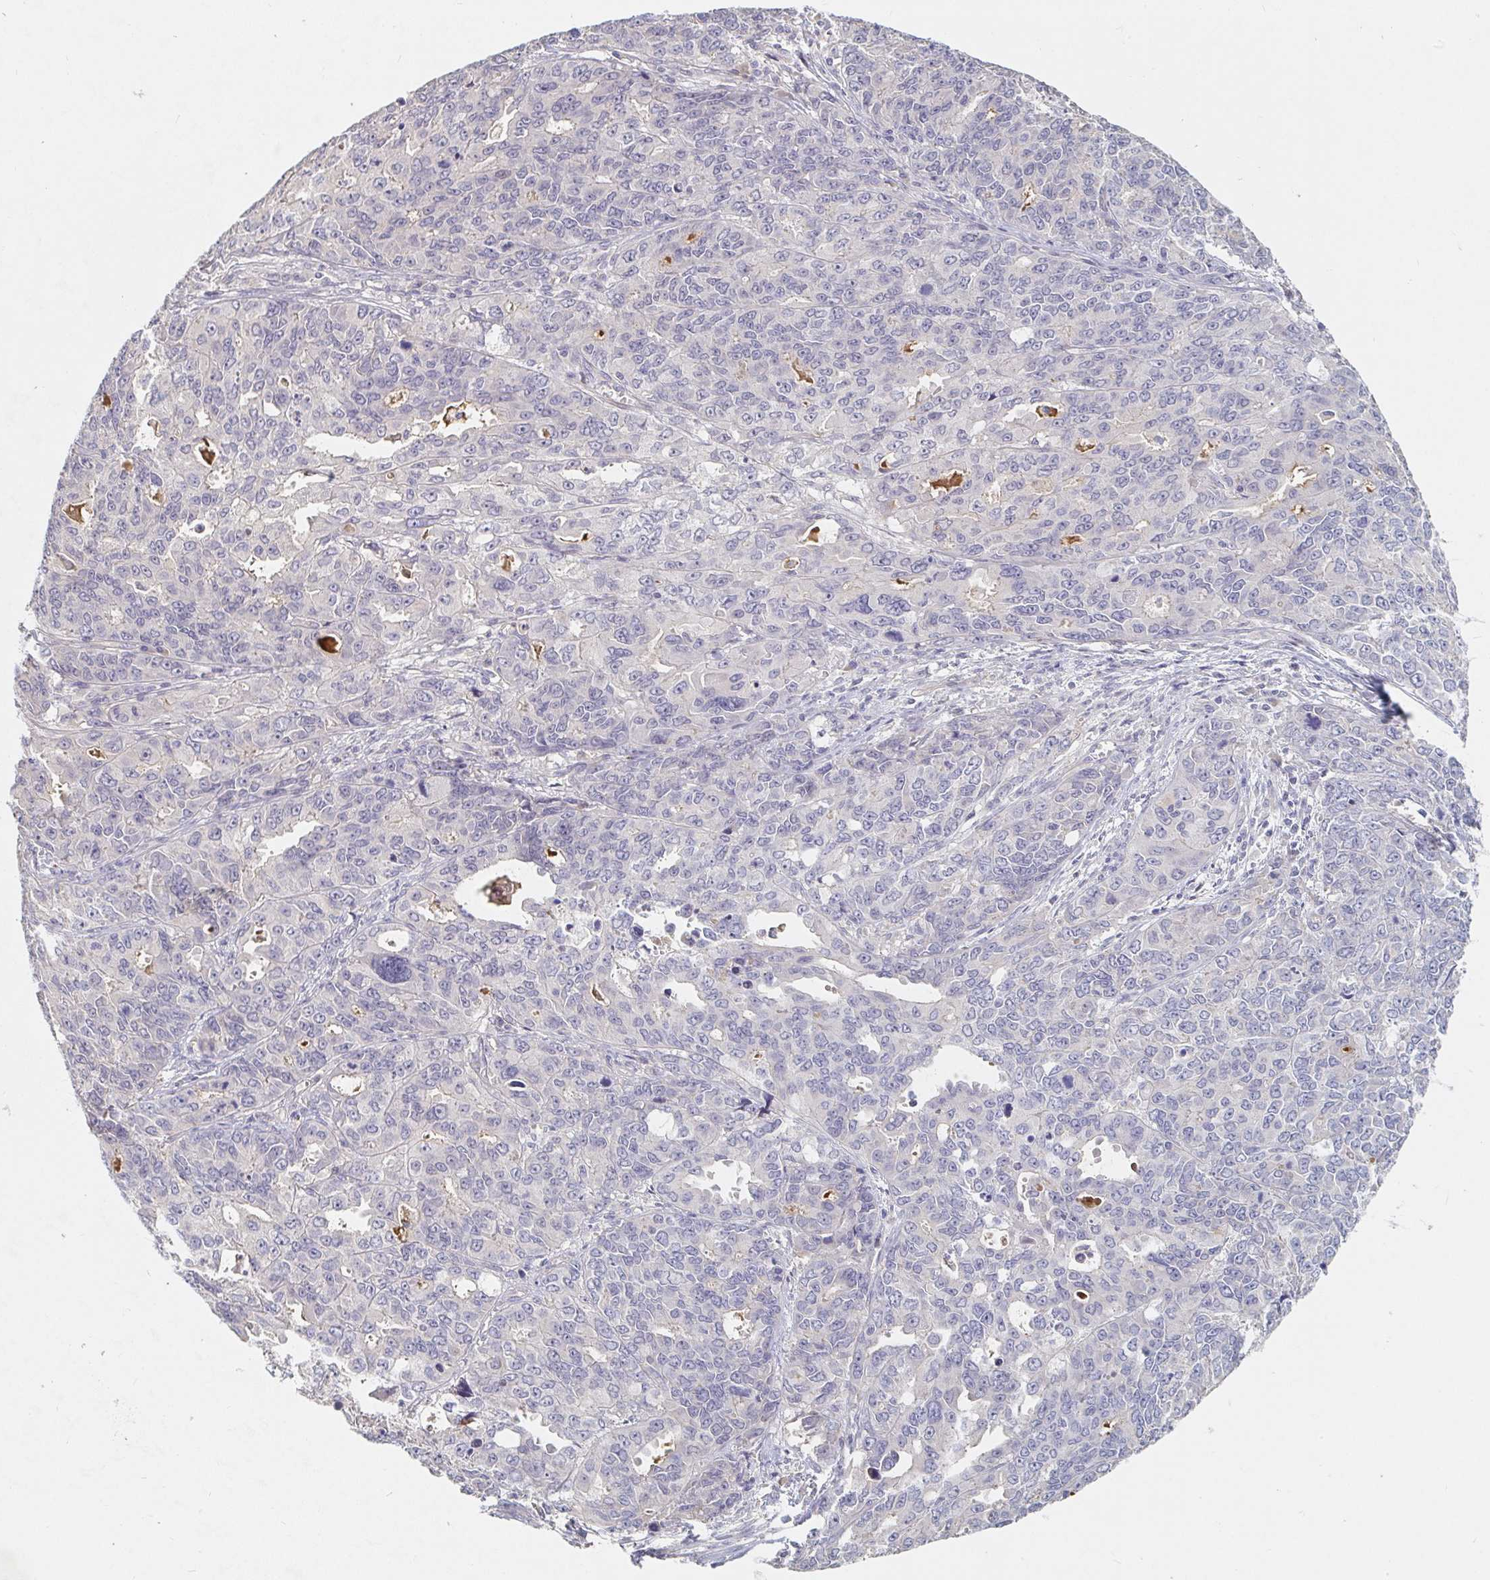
{"staining": {"intensity": "negative", "quantity": "none", "location": "none"}, "tissue": "endometrial cancer", "cell_type": "Tumor cells", "image_type": "cancer", "snomed": [{"axis": "morphology", "description": "Adenocarcinoma, NOS"}, {"axis": "topography", "description": "Uterus"}], "caption": "Immunohistochemistry (IHC) photomicrograph of neoplastic tissue: endometrial cancer (adenocarcinoma) stained with DAB demonstrates no significant protein expression in tumor cells.", "gene": "NME9", "patient": {"sex": "female", "age": 79}}